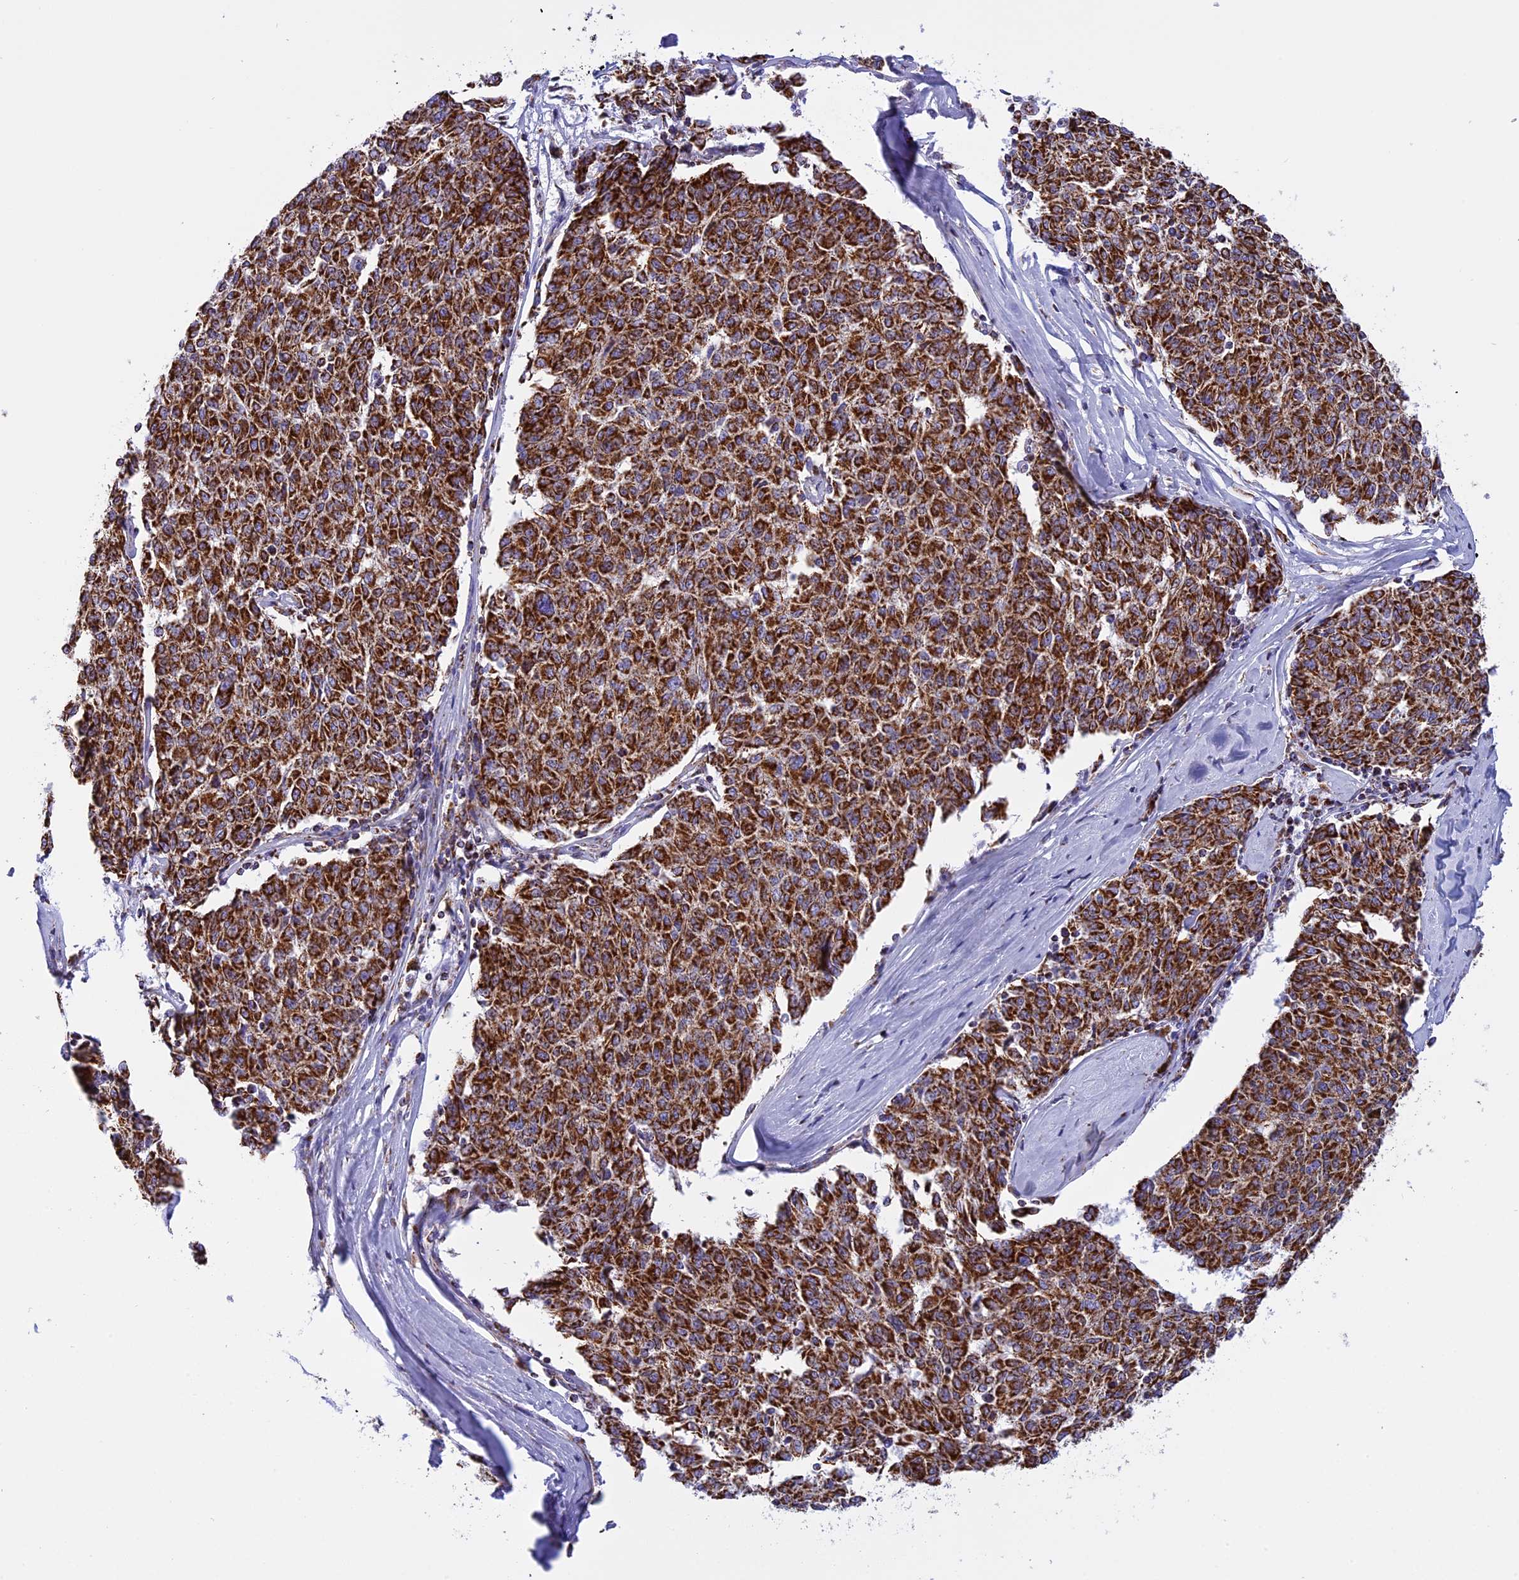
{"staining": {"intensity": "strong", "quantity": ">75%", "location": "cytoplasmic/membranous"}, "tissue": "melanoma", "cell_type": "Tumor cells", "image_type": "cancer", "snomed": [{"axis": "morphology", "description": "Malignant melanoma, NOS"}, {"axis": "topography", "description": "Skin"}], "caption": "Malignant melanoma stained with immunohistochemistry (IHC) displays strong cytoplasmic/membranous expression in about >75% of tumor cells.", "gene": "KCNG1", "patient": {"sex": "female", "age": 72}}